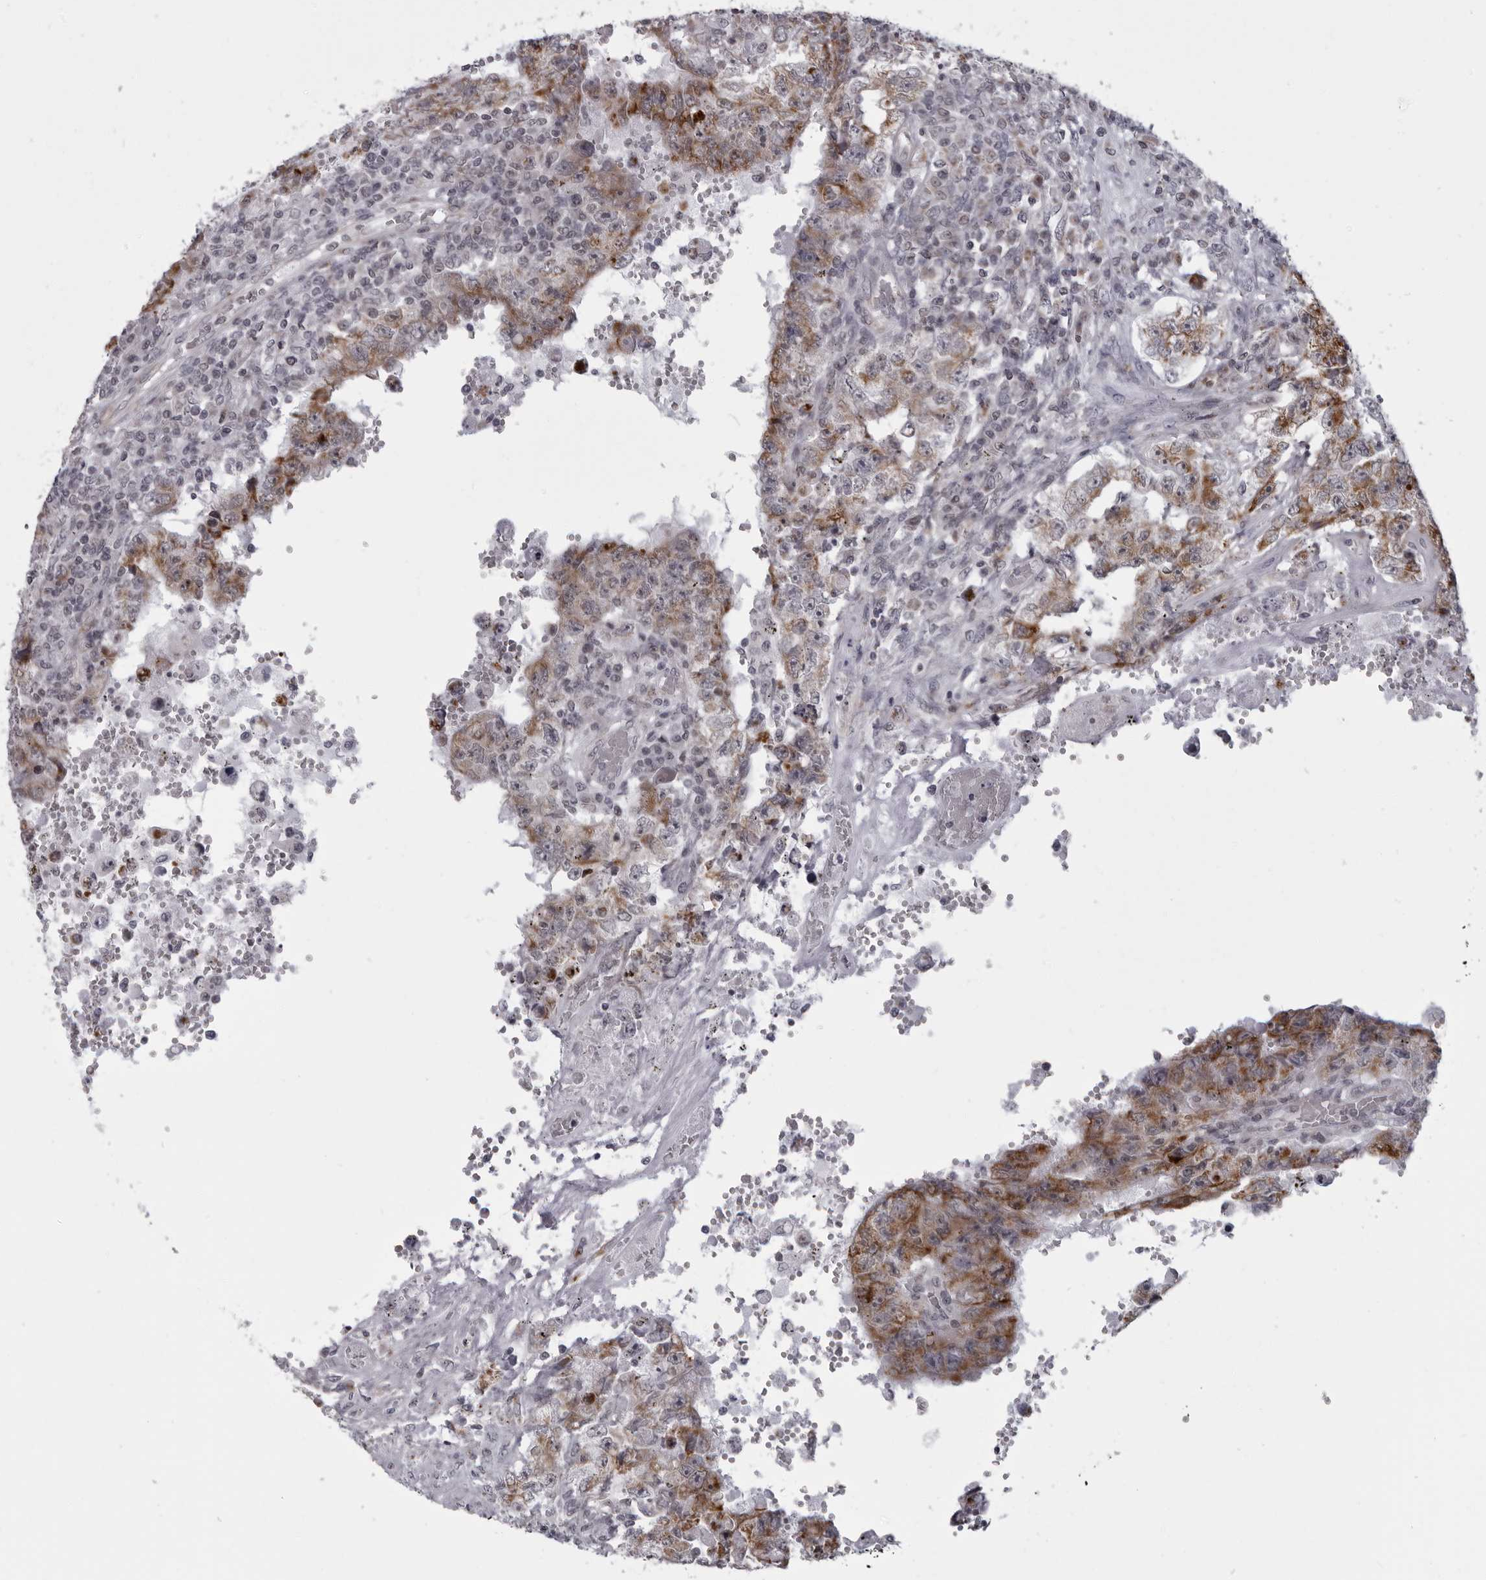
{"staining": {"intensity": "moderate", "quantity": ">75%", "location": "cytoplasmic/membranous"}, "tissue": "testis cancer", "cell_type": "Tumor cells", "image_type": "cancer", "snomed": [{"axis": "morphology", "description": "Carcinoma, Embryonal, NOS"}, {"axis": "topography", "description": "Testis"}], "caption": "Immunohistochemical staining of human testis embryonal carcinoma exhibits medium levels of moderate cytoplasmic/membranous protein expression in about >75% of tumor cells. (IHC, brightfield microscopy, high magnification).", "gene": "RTCA", "patient": {"sex": "male", "age": 26}}